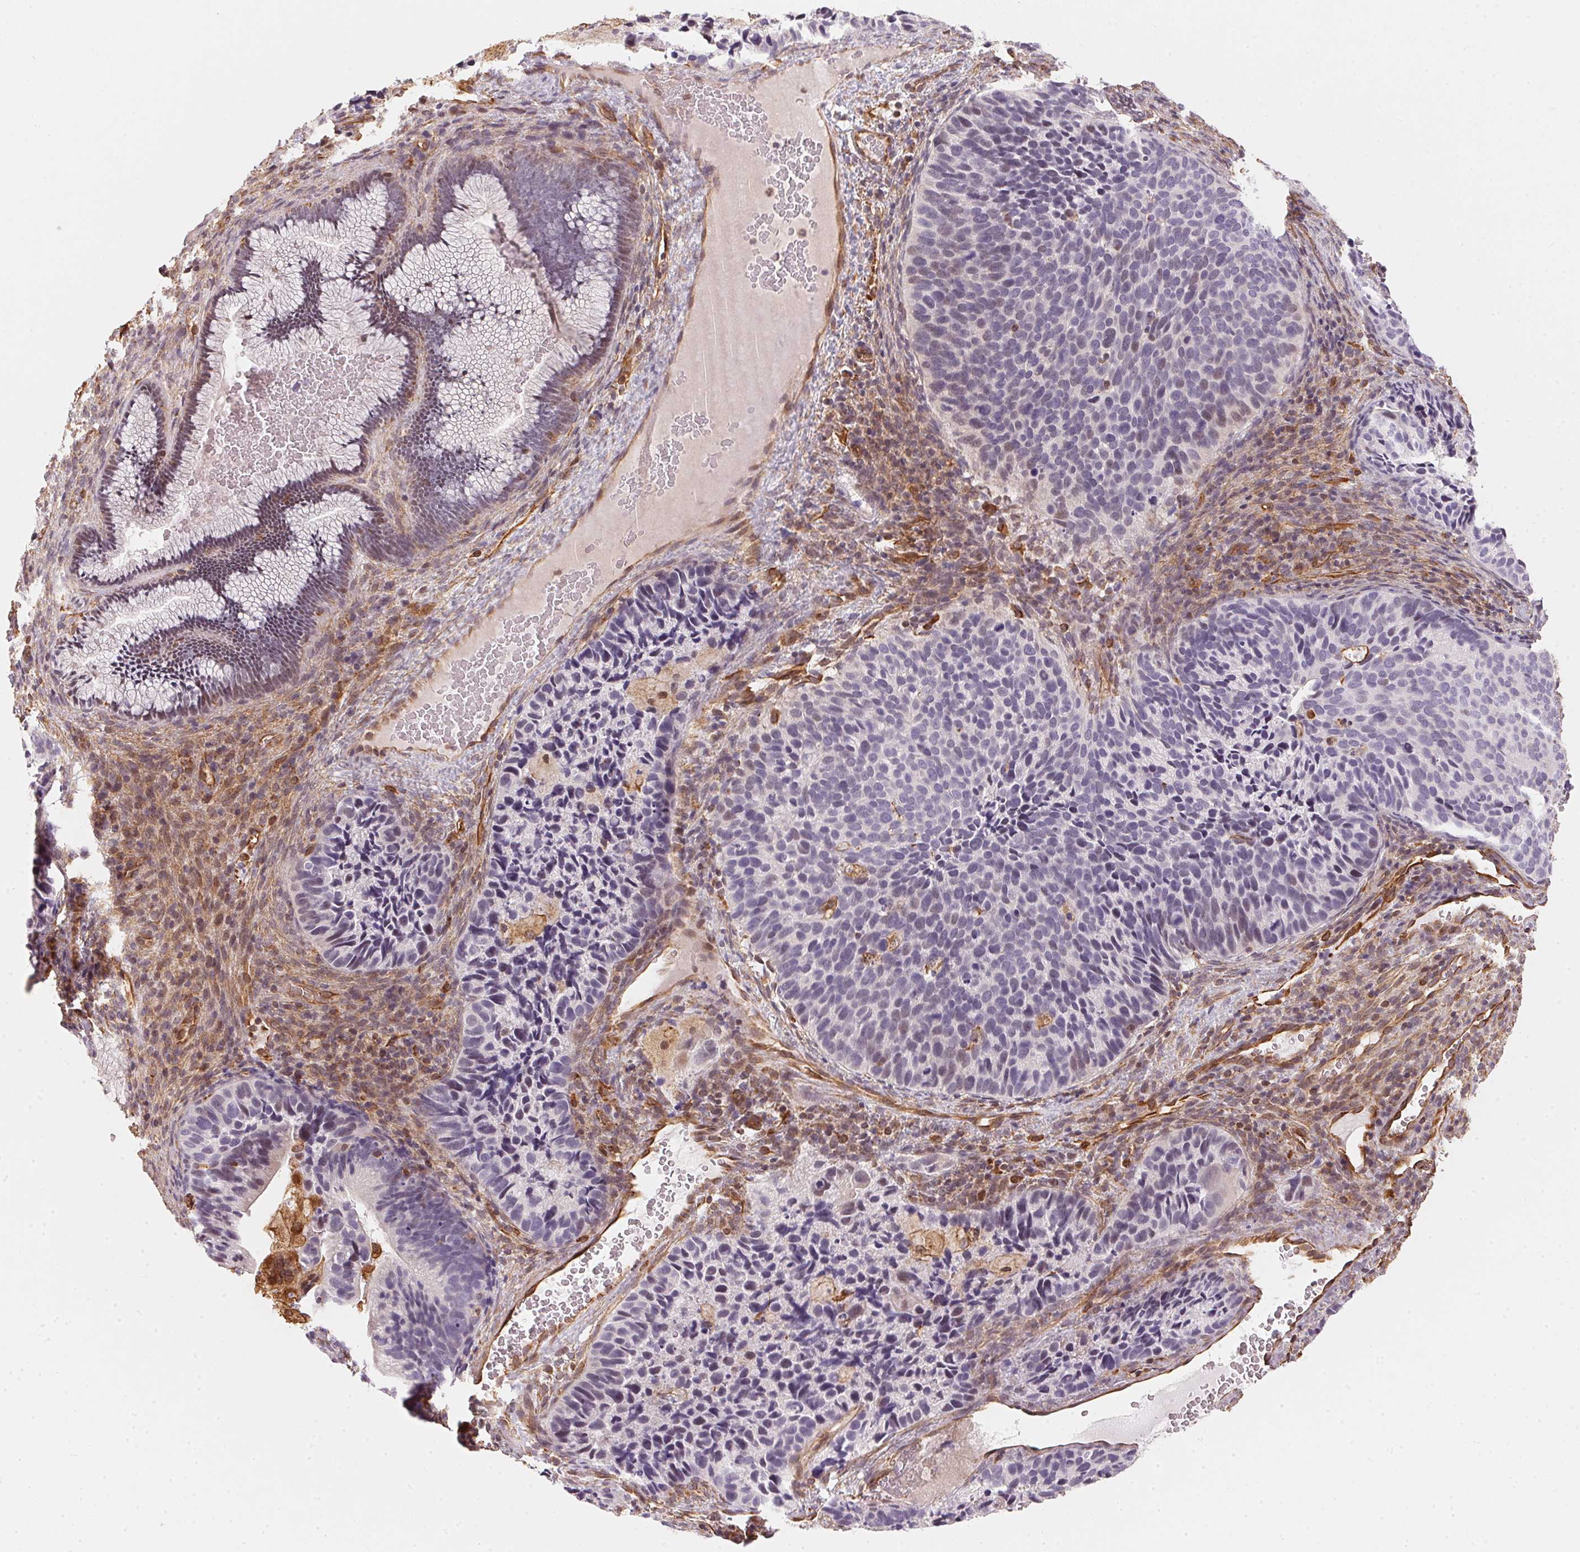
{"staining": {"intensity": "negative", "quantity": "none", "location": "none"}, "tissue": "cervical cancer", "cell_type": "Tumor cells", "image_type": "cancer", "snomed": [{"axis": "morphology", "description": "Squamous cell carcinoma, NOS"}, {"axis": "topography", "description": "Cervix"}], "caption": "Micrograph shows no protein staining in tumor cells of squamous cell carcinoma (cervical) tissue.", "gene": "FOXR2", "patient": {"sex": "female", "age": 38}}